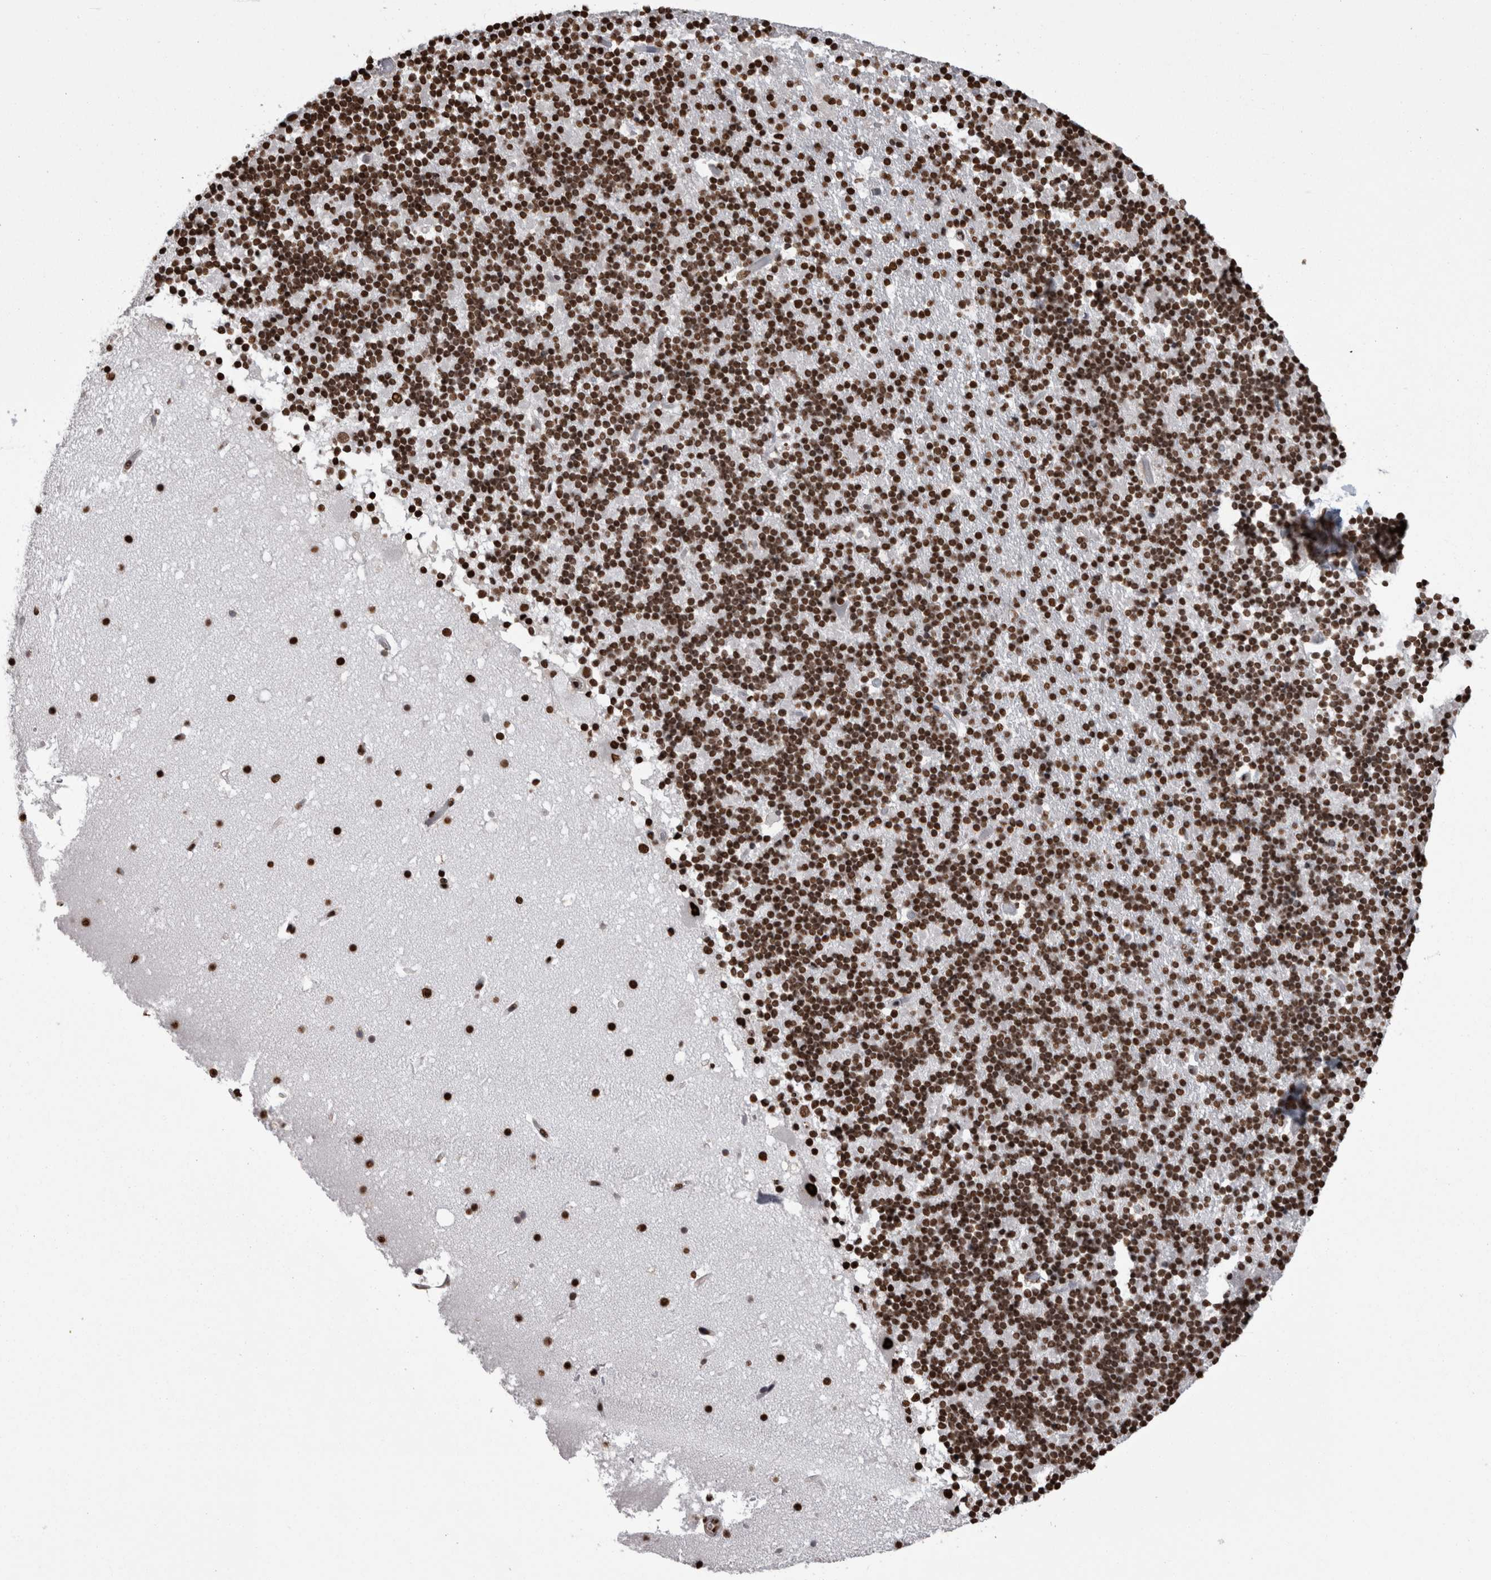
{"staining": {"intensity": "strong", "quantity": ">75%", "location": "nuclear"}, "tissue": "cerebellum", "cell_type": "Cells in granular layer", "image_type": "normal", "snomed": [{"axis": "morphology", "description": "Normal tissue, NOS"}, {"axis": "topography", "description": "Cerebellum"}], "caption": "High-power microscopy captured an IHC histopathology image of benign cerebellum, revealing strong nuclear expression in approximately >75% of cells in granular layer.", "gene": "HNRNPM", "patient": {"sex": "male", "age": 57}}